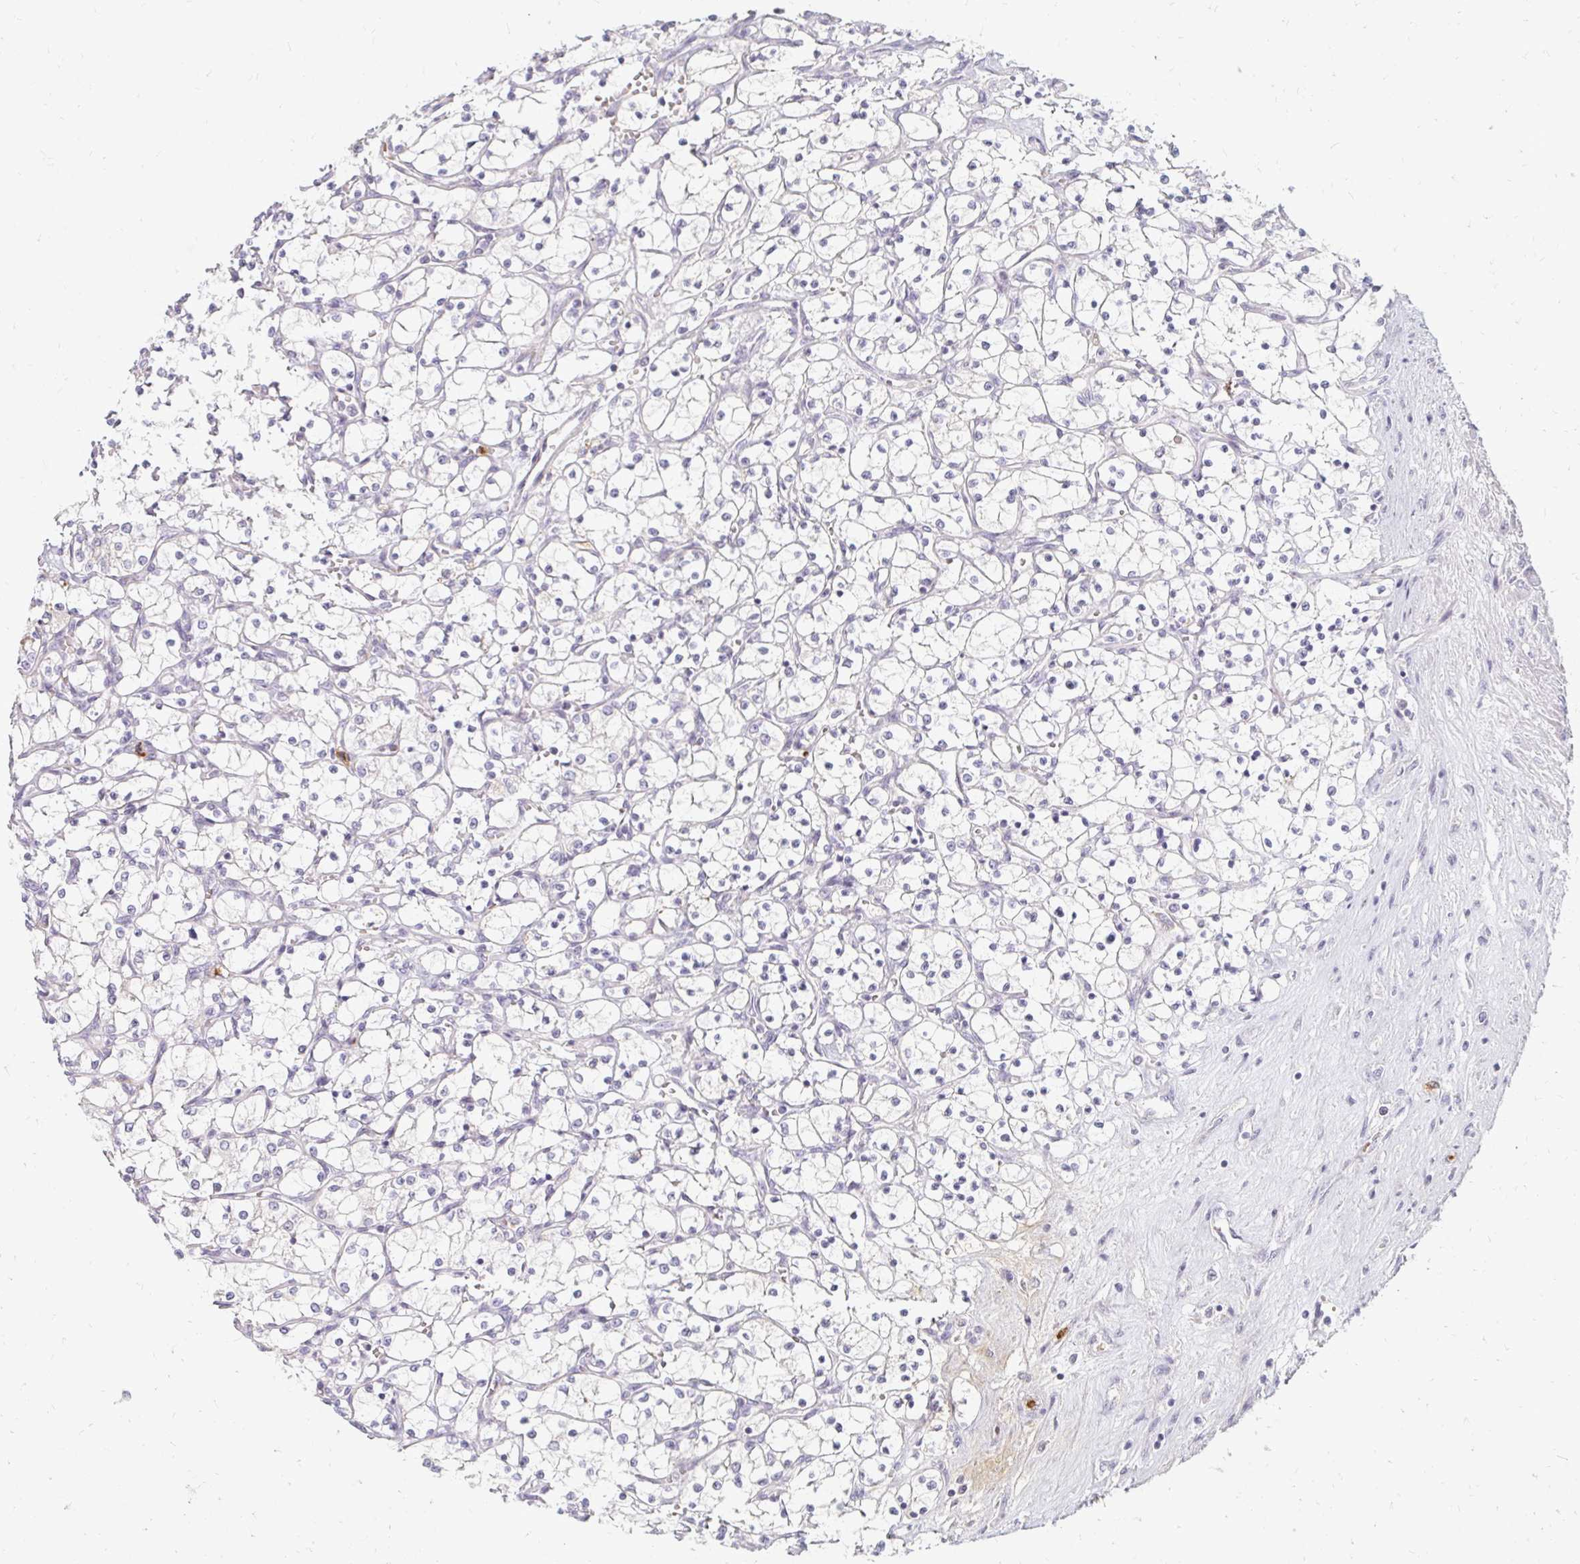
{"staining": {"intensity": "negative", "quantity": "none", "location": "none"}, "tissue": "renal cancer", "cell_type": "Tumor cells", "image_type": "cancer", "snomed": [{"axis": "morphology", "description": "Adenocarcinoma, NOS"}, {"axis": "topography", "description": "Kidney"}], "caption": "IHC of renal adenocarcinoma displays no positivity in tumor cells. (DAB IHC visualized using brightfield microscopy, high magnification).", "gene": "RAB33A", "patient": {"sex": "female", "age": 69}}